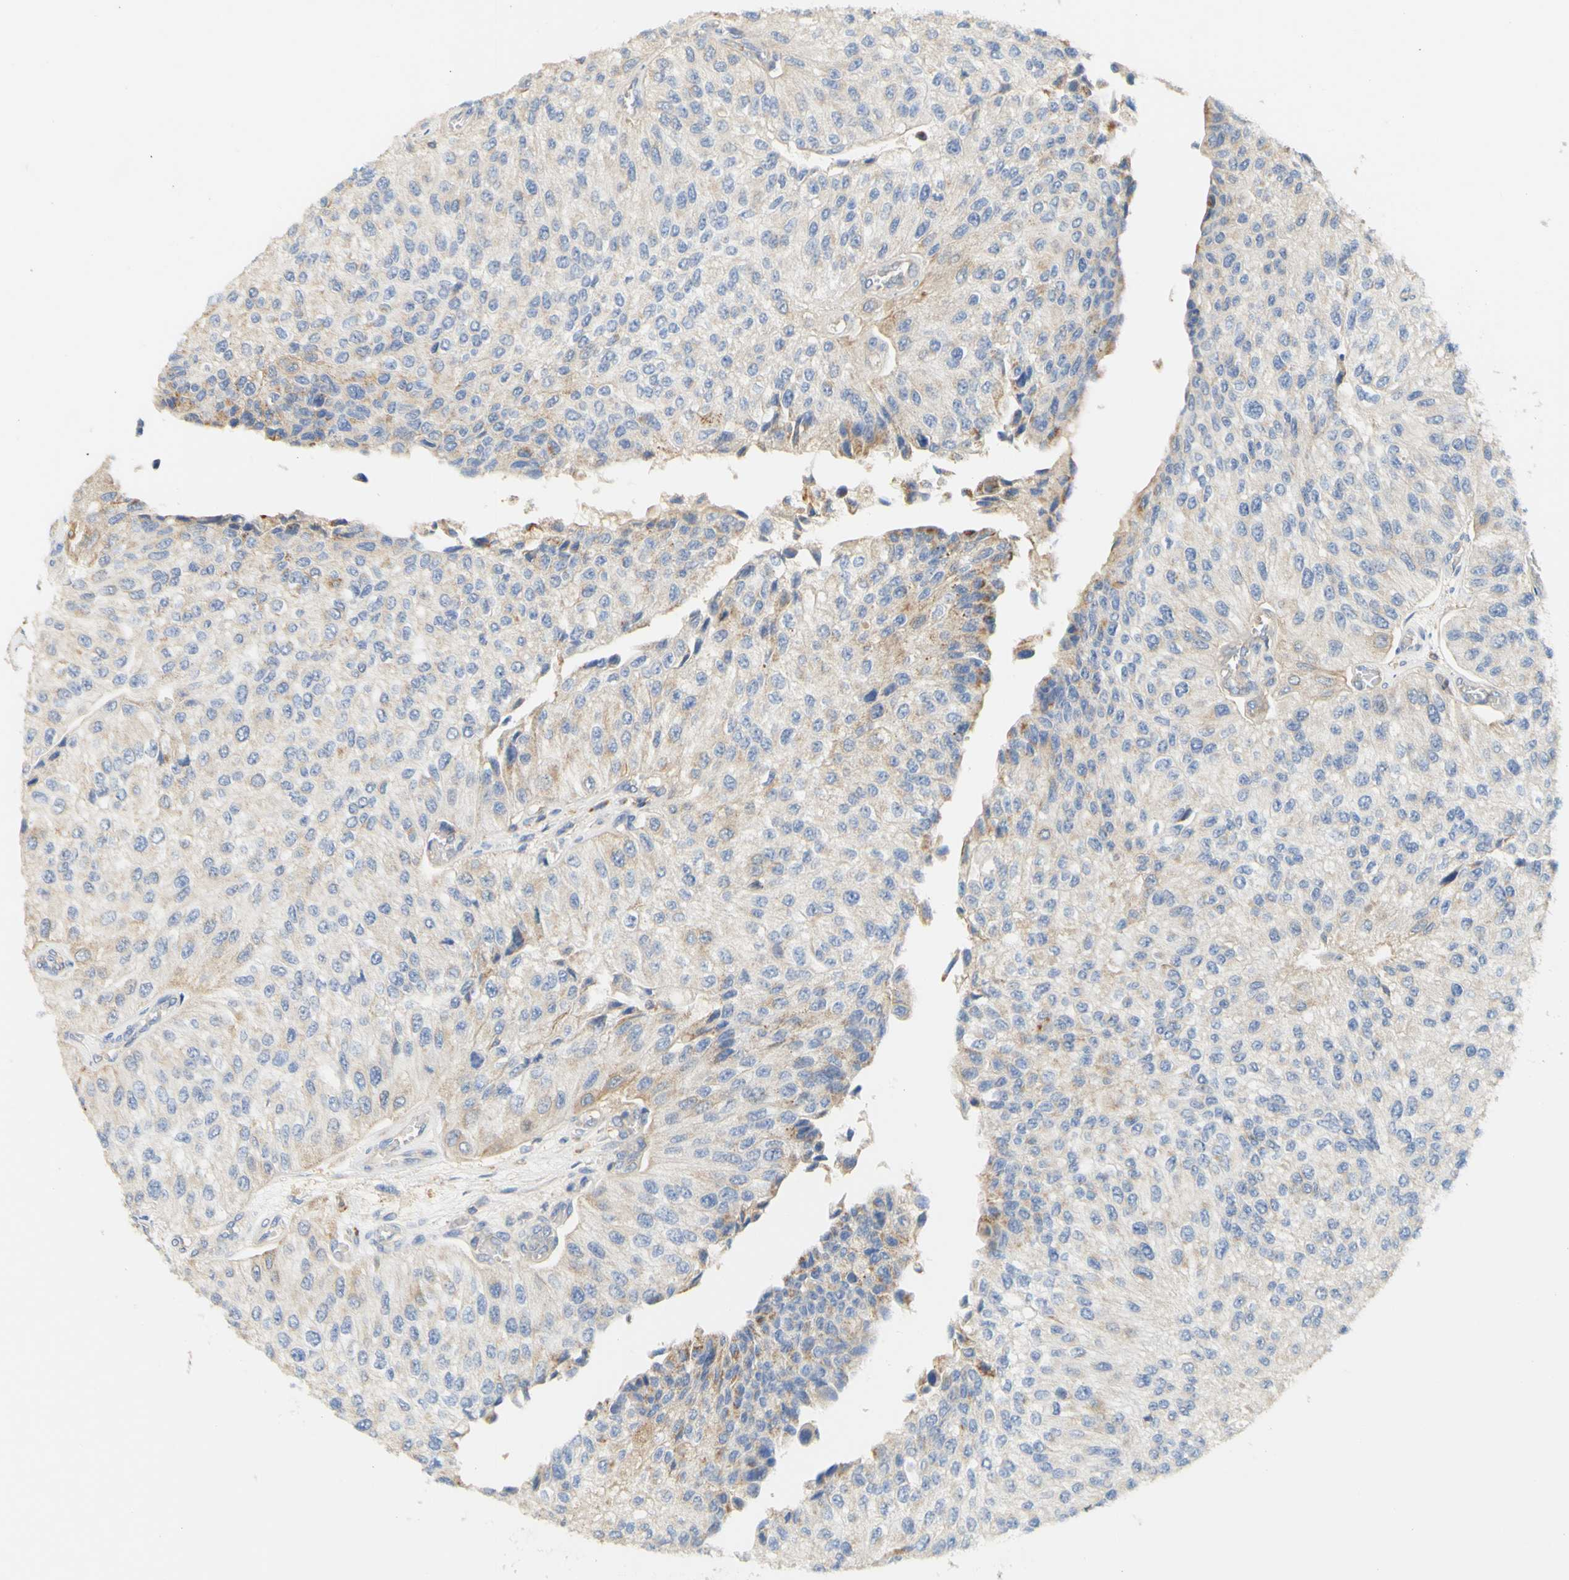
{"staining": {"intensity": "weak", "quantity": "<25%", "location": "cytoplasmic/membranous"}, "tissue": "urothelial cancer", "cell_type": "Tumor cells", "image_type": "cancer", "snomed": [{"axis": "morphology", "description": "Urothelial carcinoma, High grade"}, {"axis": "topography", "description": "Kidney"}, {"axis": "topography", "description": "Urinary bladder"}], "caption": "This is a micrograph of immunohistochemistry staining of high-grade urothelial carcinoma, which shows no expression in tumor cells. (DAB (3,3'-diaminobenzidine) immunohistochemistry (IHC) with hematoxylin counter stain).", "gene": "PCDH7", "patient": {"sex": "male", "age": 77}}